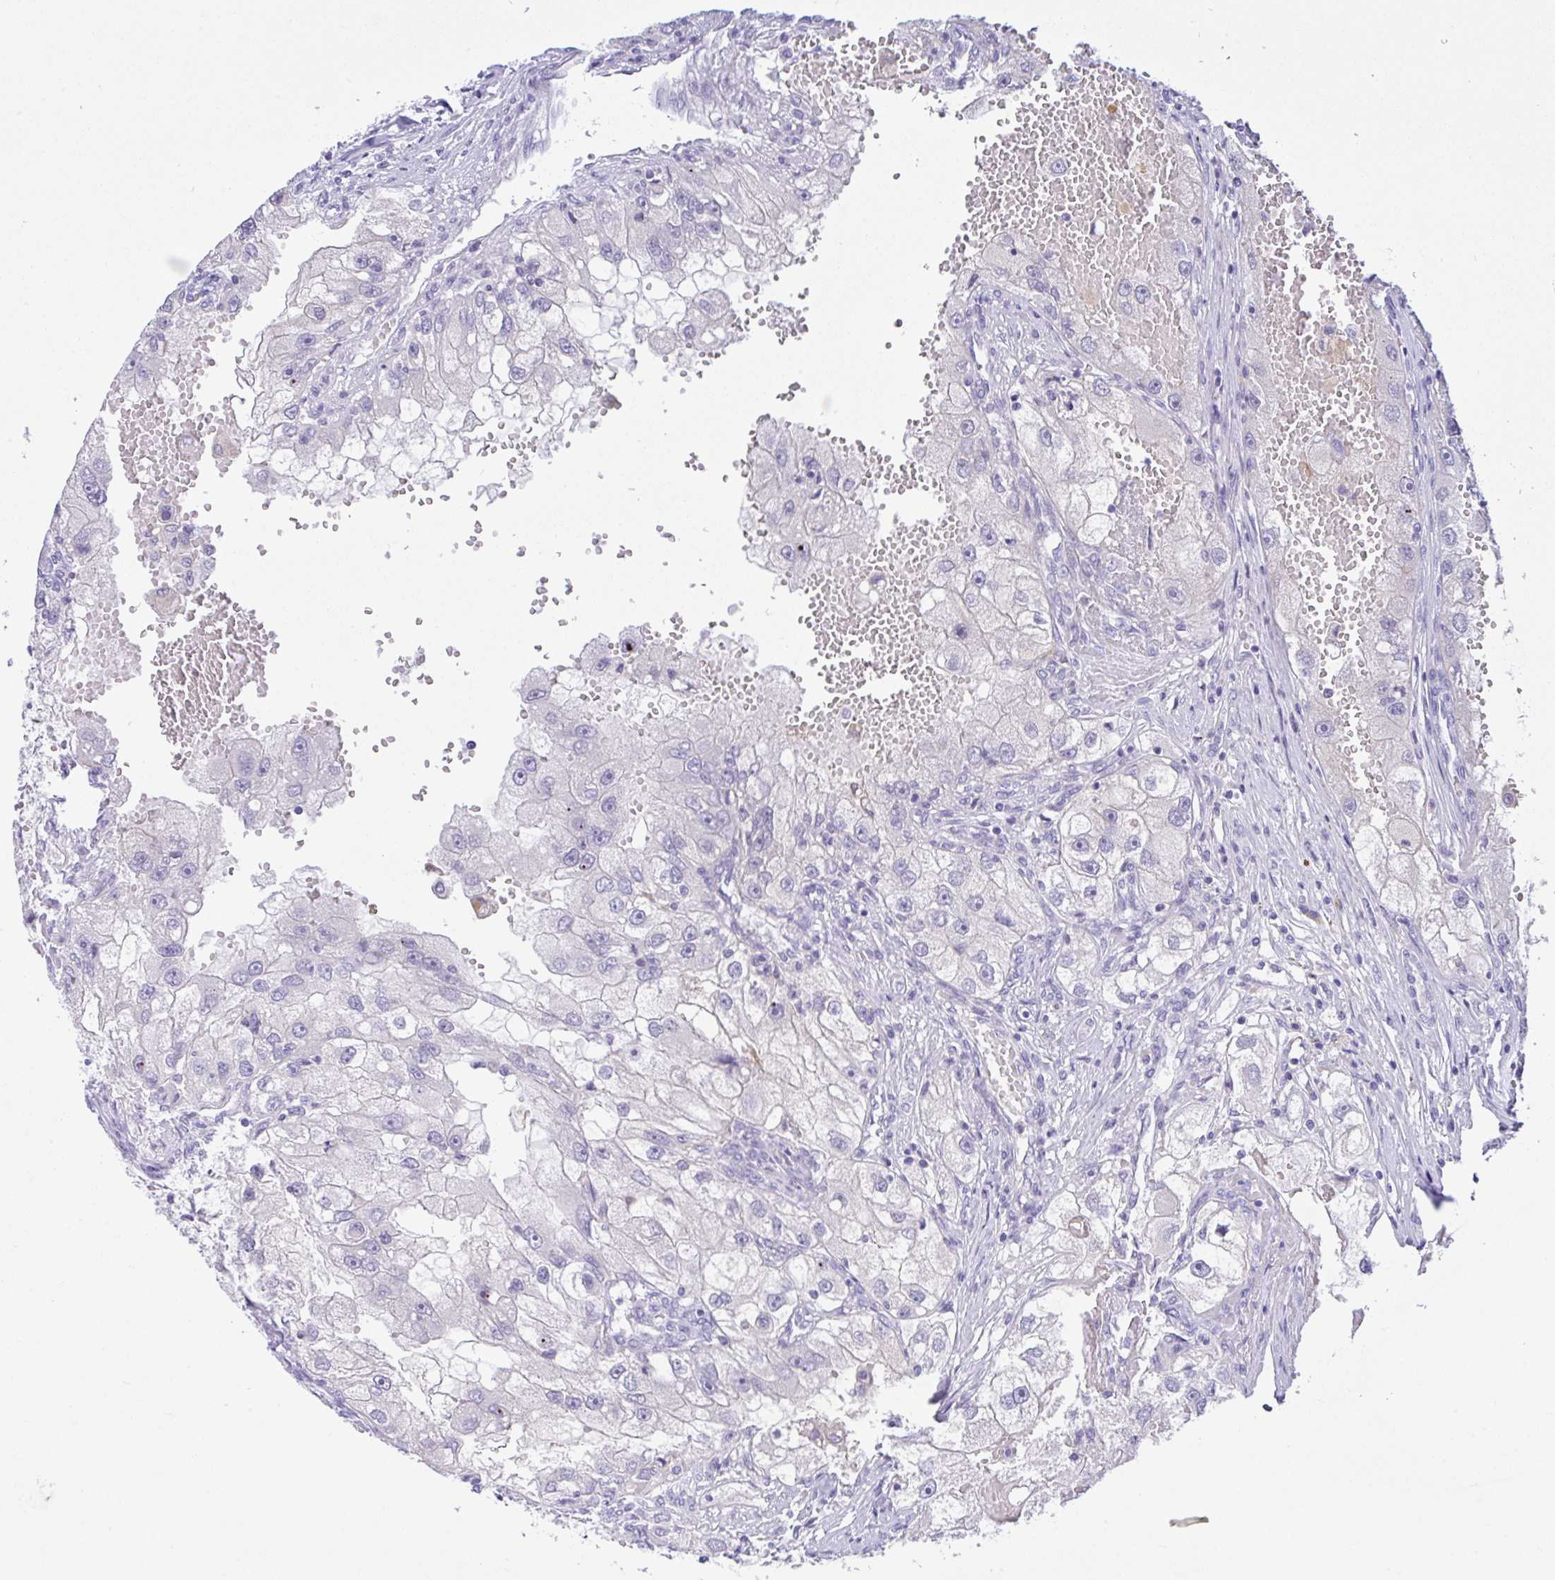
{"staining": {"intensity": "negative", "quantity": "none", "location": "none"}, "tissue": "renal cancer", "cell_type": "Tumor cells", "image_type": "cancer", "snomed": [{"axis": "morphology", "description": "Adenocarcinoma, NOS"}, {"axis": "topography", "description": "Kidney"}], "caption": "Tumor cells show no significant protein staining in renal cancer (adenocarcinoma). The staining is performed using DAB (3,3'-diaminobenzidine) brown chromogen with nuclei counter-stained in using hematoxylin.", "gene": "NCF1", "patient": {"sex": "male", "age": 63}}